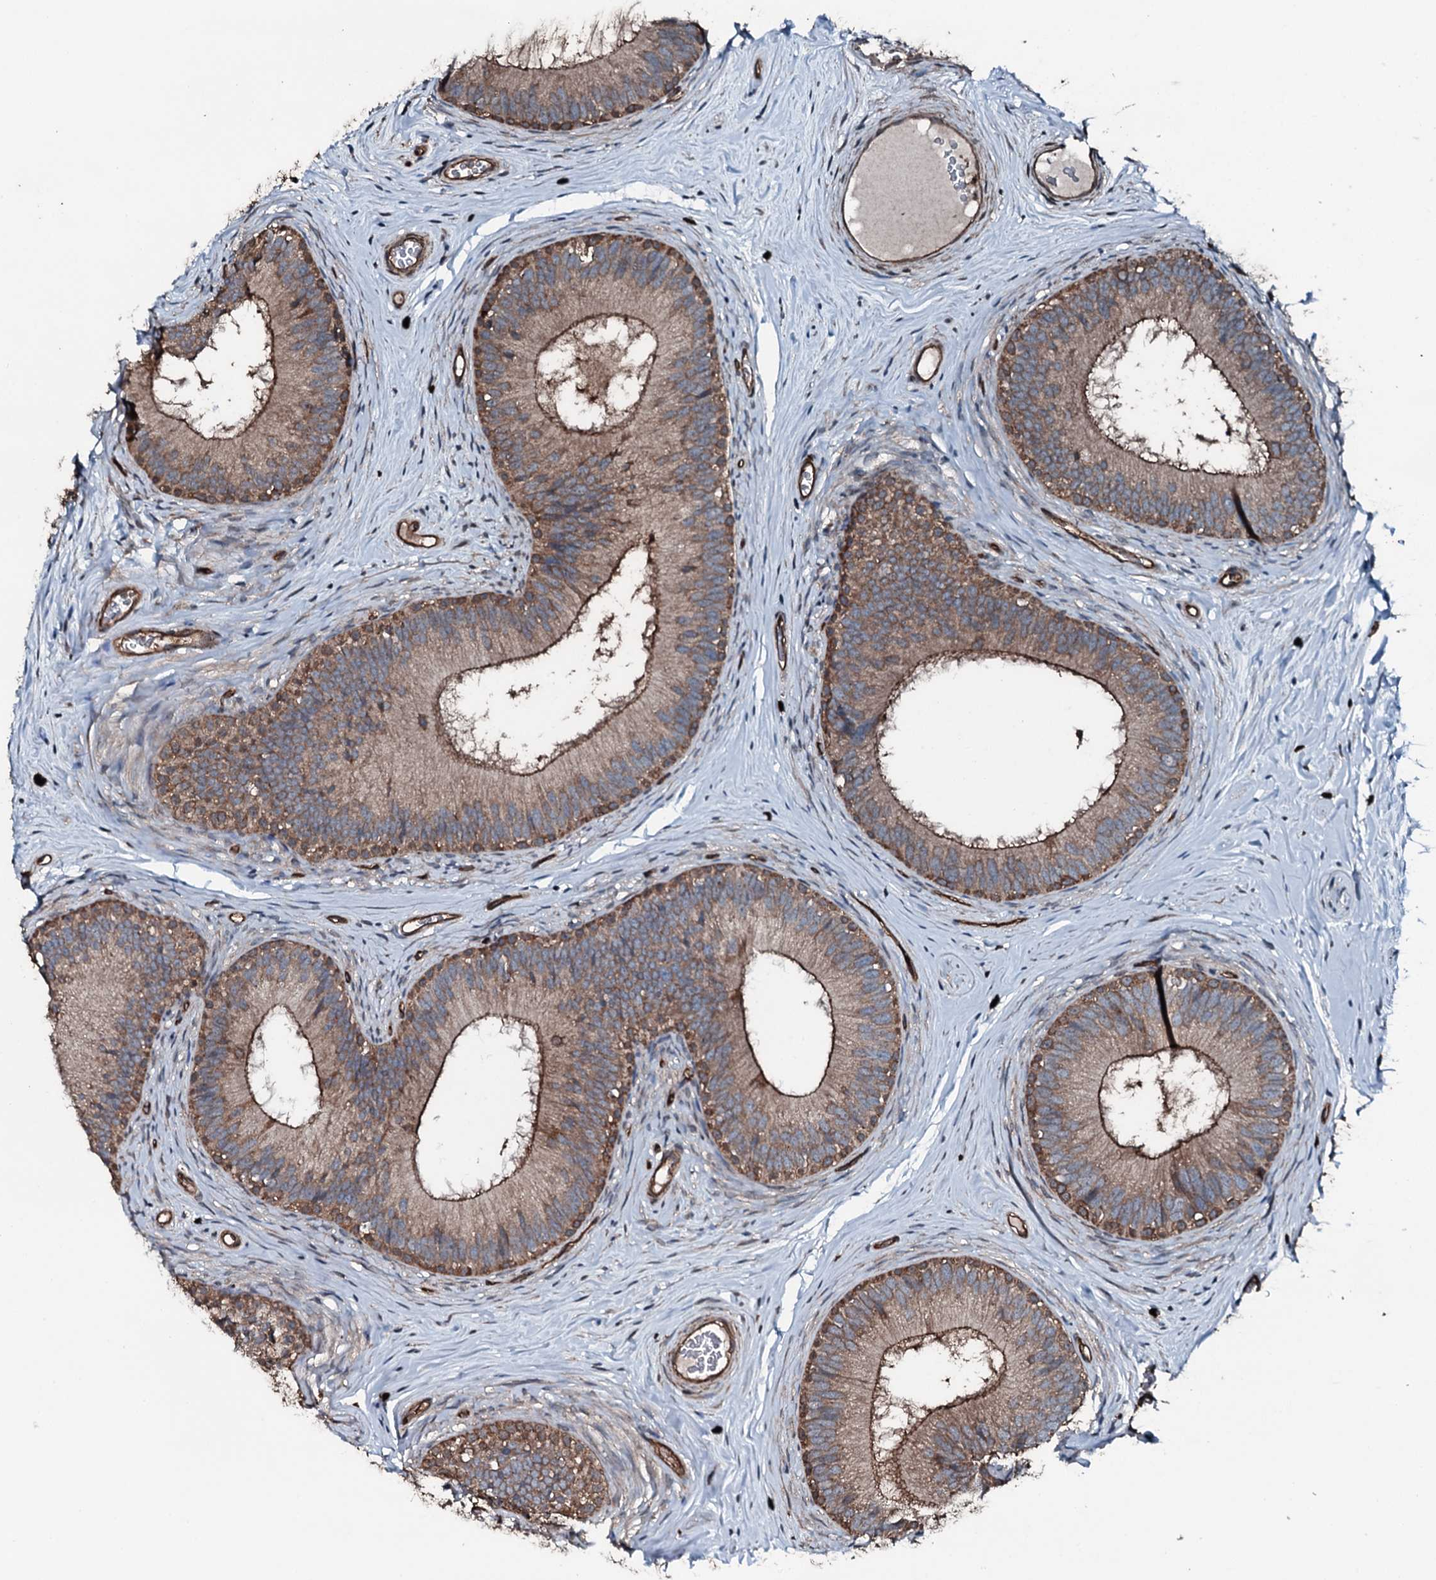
{"staining": {"intensity": "moderate", "quantity": ">75%", "location": "cytoplasmic/membranous"}, "tissue": "epididymis", "cell_type": "Glandular cells", "image_type": "normal", "snomed": [{"axis": "morphology", "description": "Normal tissue, NOS"}, {"axis": "topography", "description": "Epididymis"}], "caption": "High-magnification brightfield microscopy of unremarkable epididymis stained with DAB (brown) and counterstained with hematoxylin (blue). glandular cells exhibit moderate cytoplasmic/membranous expression is identified in approximately>75% of cells. (brown staining indicates protein expression, while blue staining denotes nuclei).", "gene": "SLC25A38", "patient": {"sex": "male", "age": 33}}